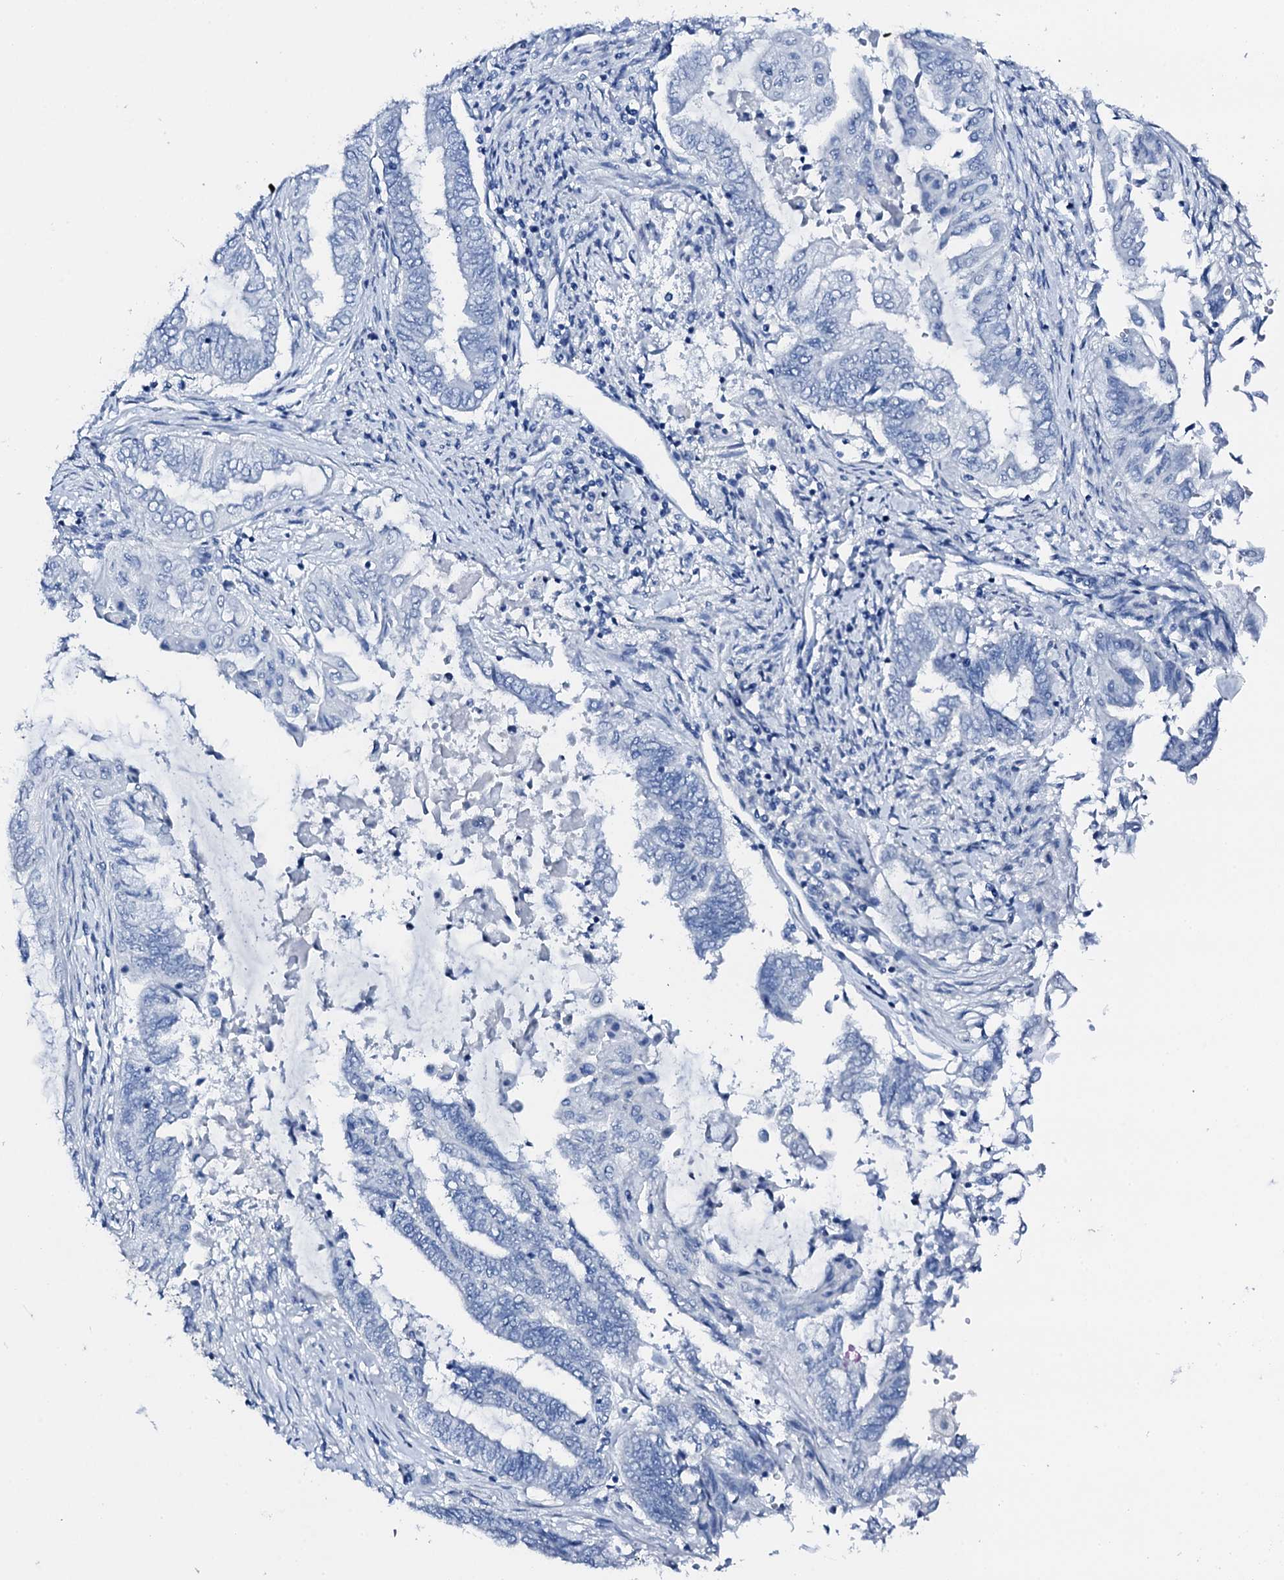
{"staining": {"intensity": "negative", "quantity": "none", "location": "none"}, "tissue": "endometrial cancer", "cell_type": "Tumor cells", "image_type": "cancer", "snomed": [{"axis": "morphology", "description": "Adenocarcinoma, NOS"}, {"axis": "topography", "description": "Uterus"}, {"axis": "topography", "description": "Endometrium"}], "caption": "This is a histopathology image of immunohistochemistry staining of endometrial adenocarcinoma, which shows no staining in tumor cells.", "gene": "PTH", "patient": {"sex": "female", "age": 70}}